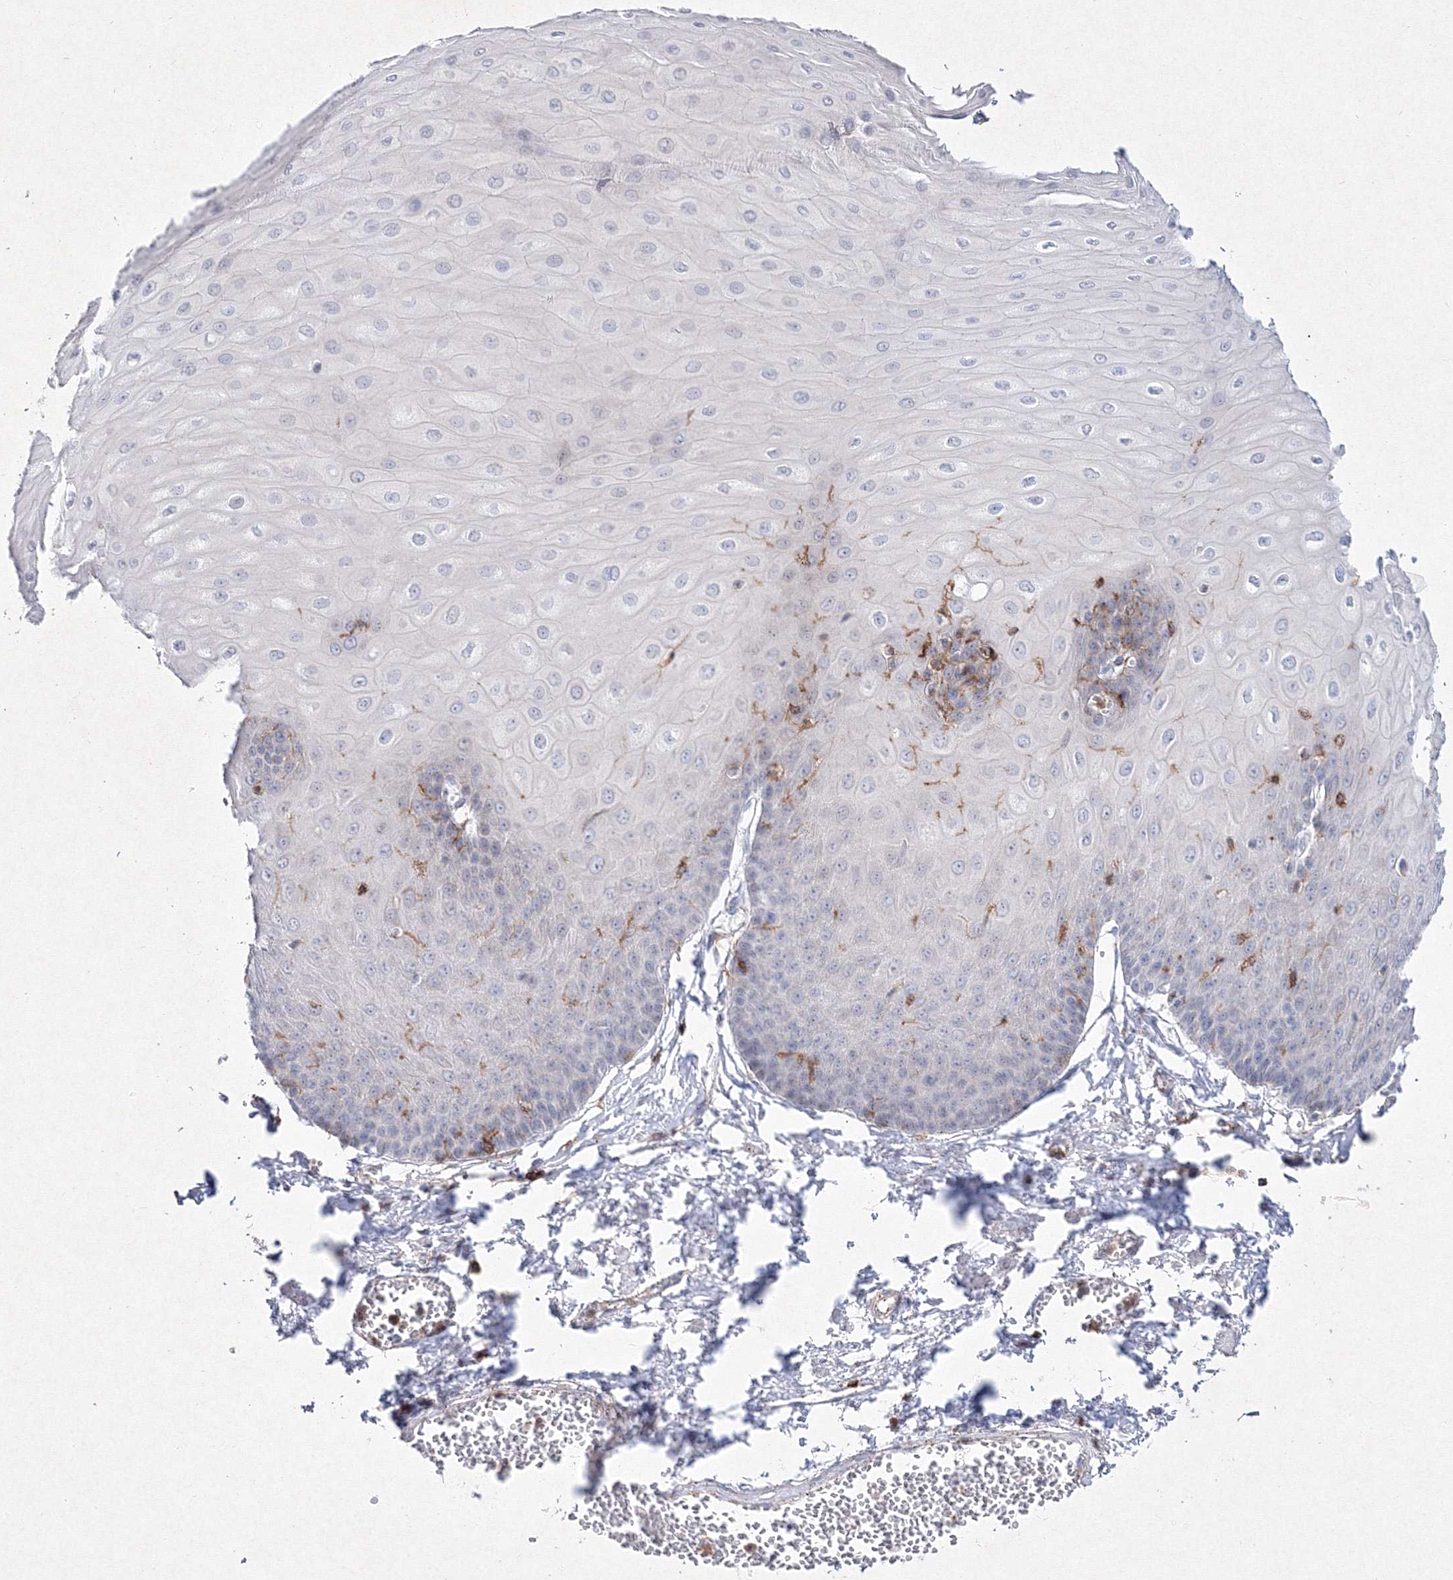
{"staining": {"intensity": "negative", "quantity": "none", "location": "none"}, "tissue": "esophagus", "cell_type": "Squamous epithelial cells", "image_type": "normal", "snomed": [{"axis": "morphology", "description": "Normal tissue, NOS"}, {"axis": "topography", "description": "Esophagus"}], "caption": "Image shows no protein expression in squamous epithelial cells of benign esophagus. (Immunohistochemistry (ihc), brightfield microscopy, high magnification).", "gene": "HCST", "patient": {"sex": "male", "age": 60}}